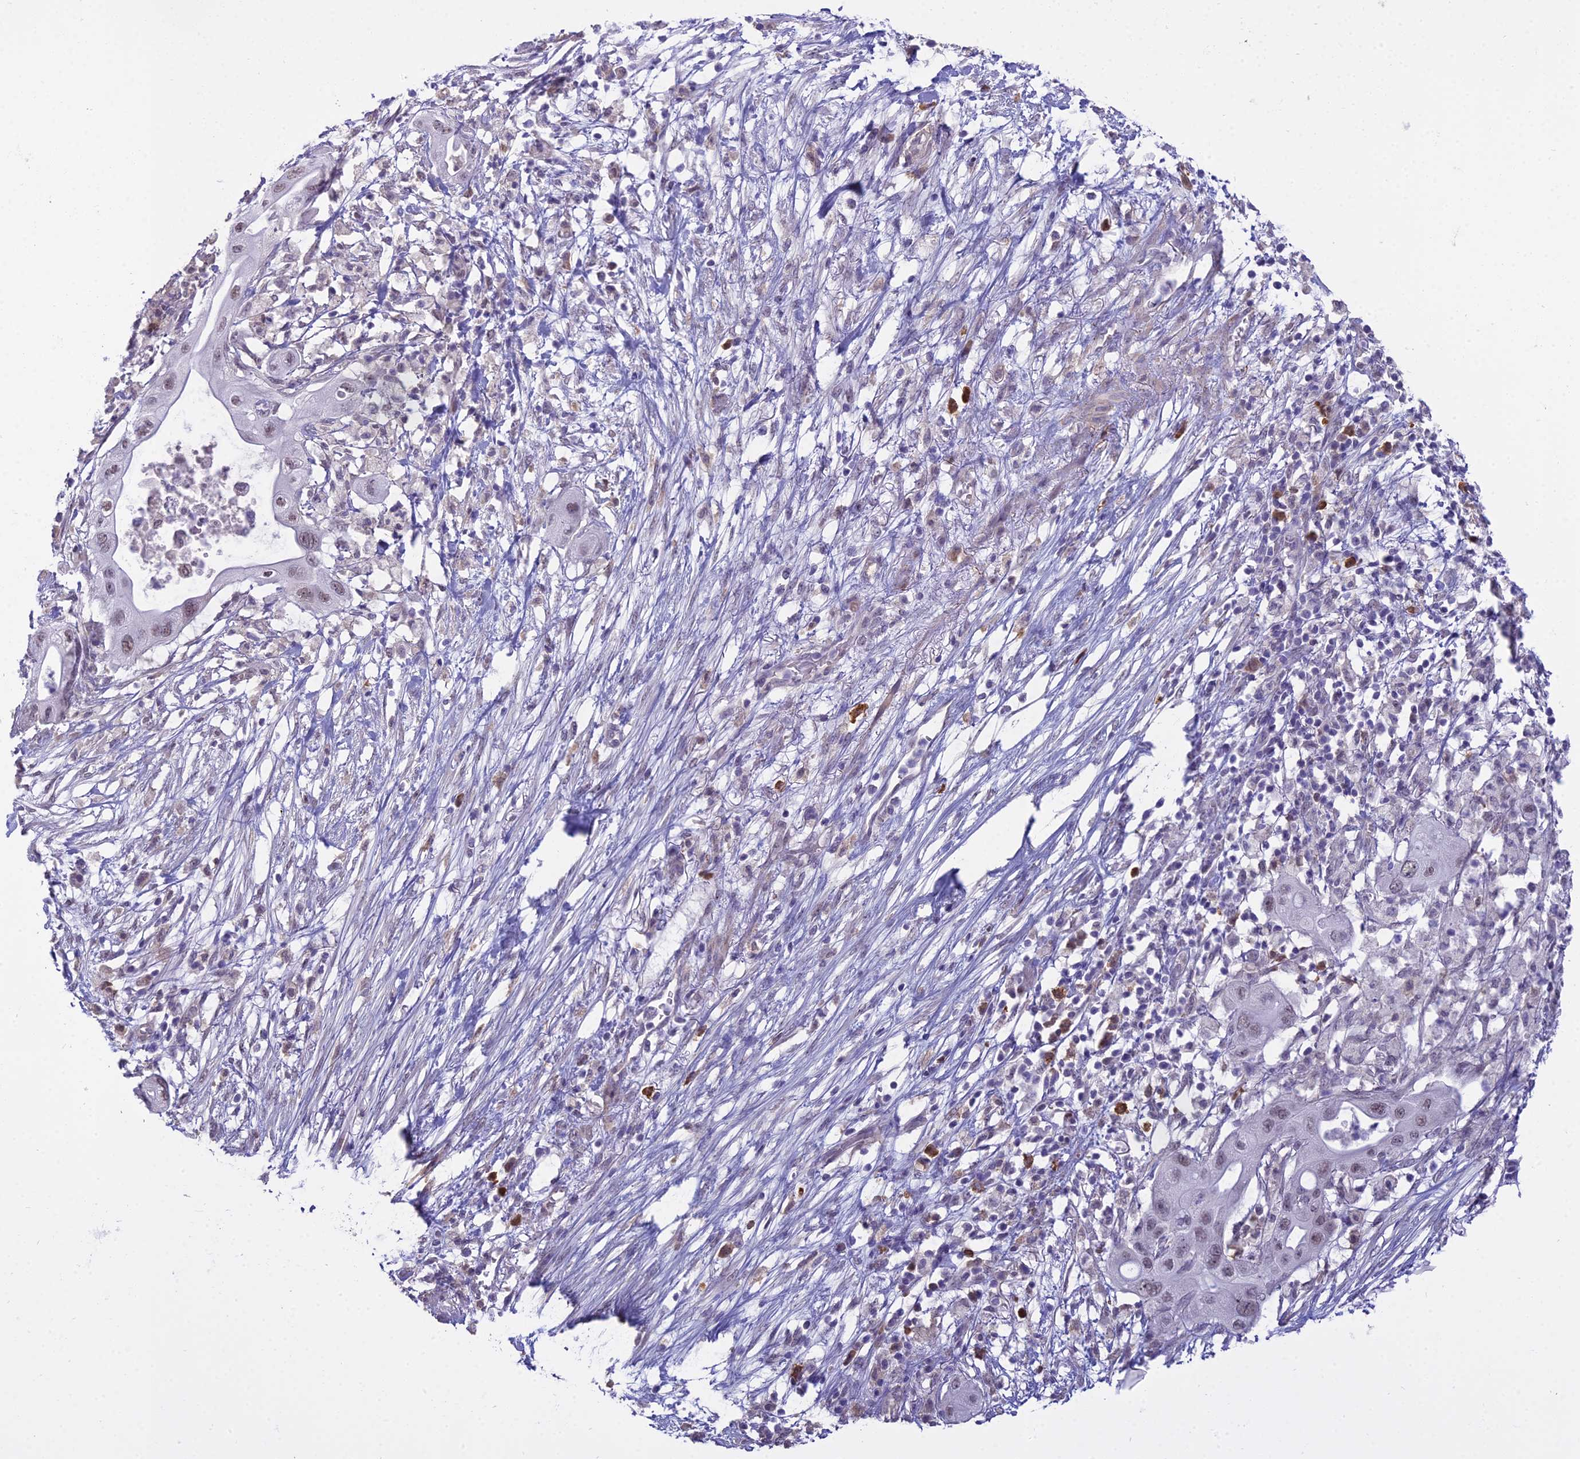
{"staining": {"intensity": "weak", "quantity": "25%-75%", "location": "nuclear"}, "tissue": "pancreatic cancer", "cell_type": "Tumor cells", "image_type": "cancer", "snomed": [{"axis": "morphology", "description": "Adenocarcinoma, NOS"}, {"axis": "topography", "description": "Pancreas"}], "caption": "This is a photomicrograph of immunohistochemistry staining of pancreatic cancer, which shows weak expression in the nuclear of tumor cells.", "gene": "BLNK", "patient": {"sex": "male", "age": 68}}